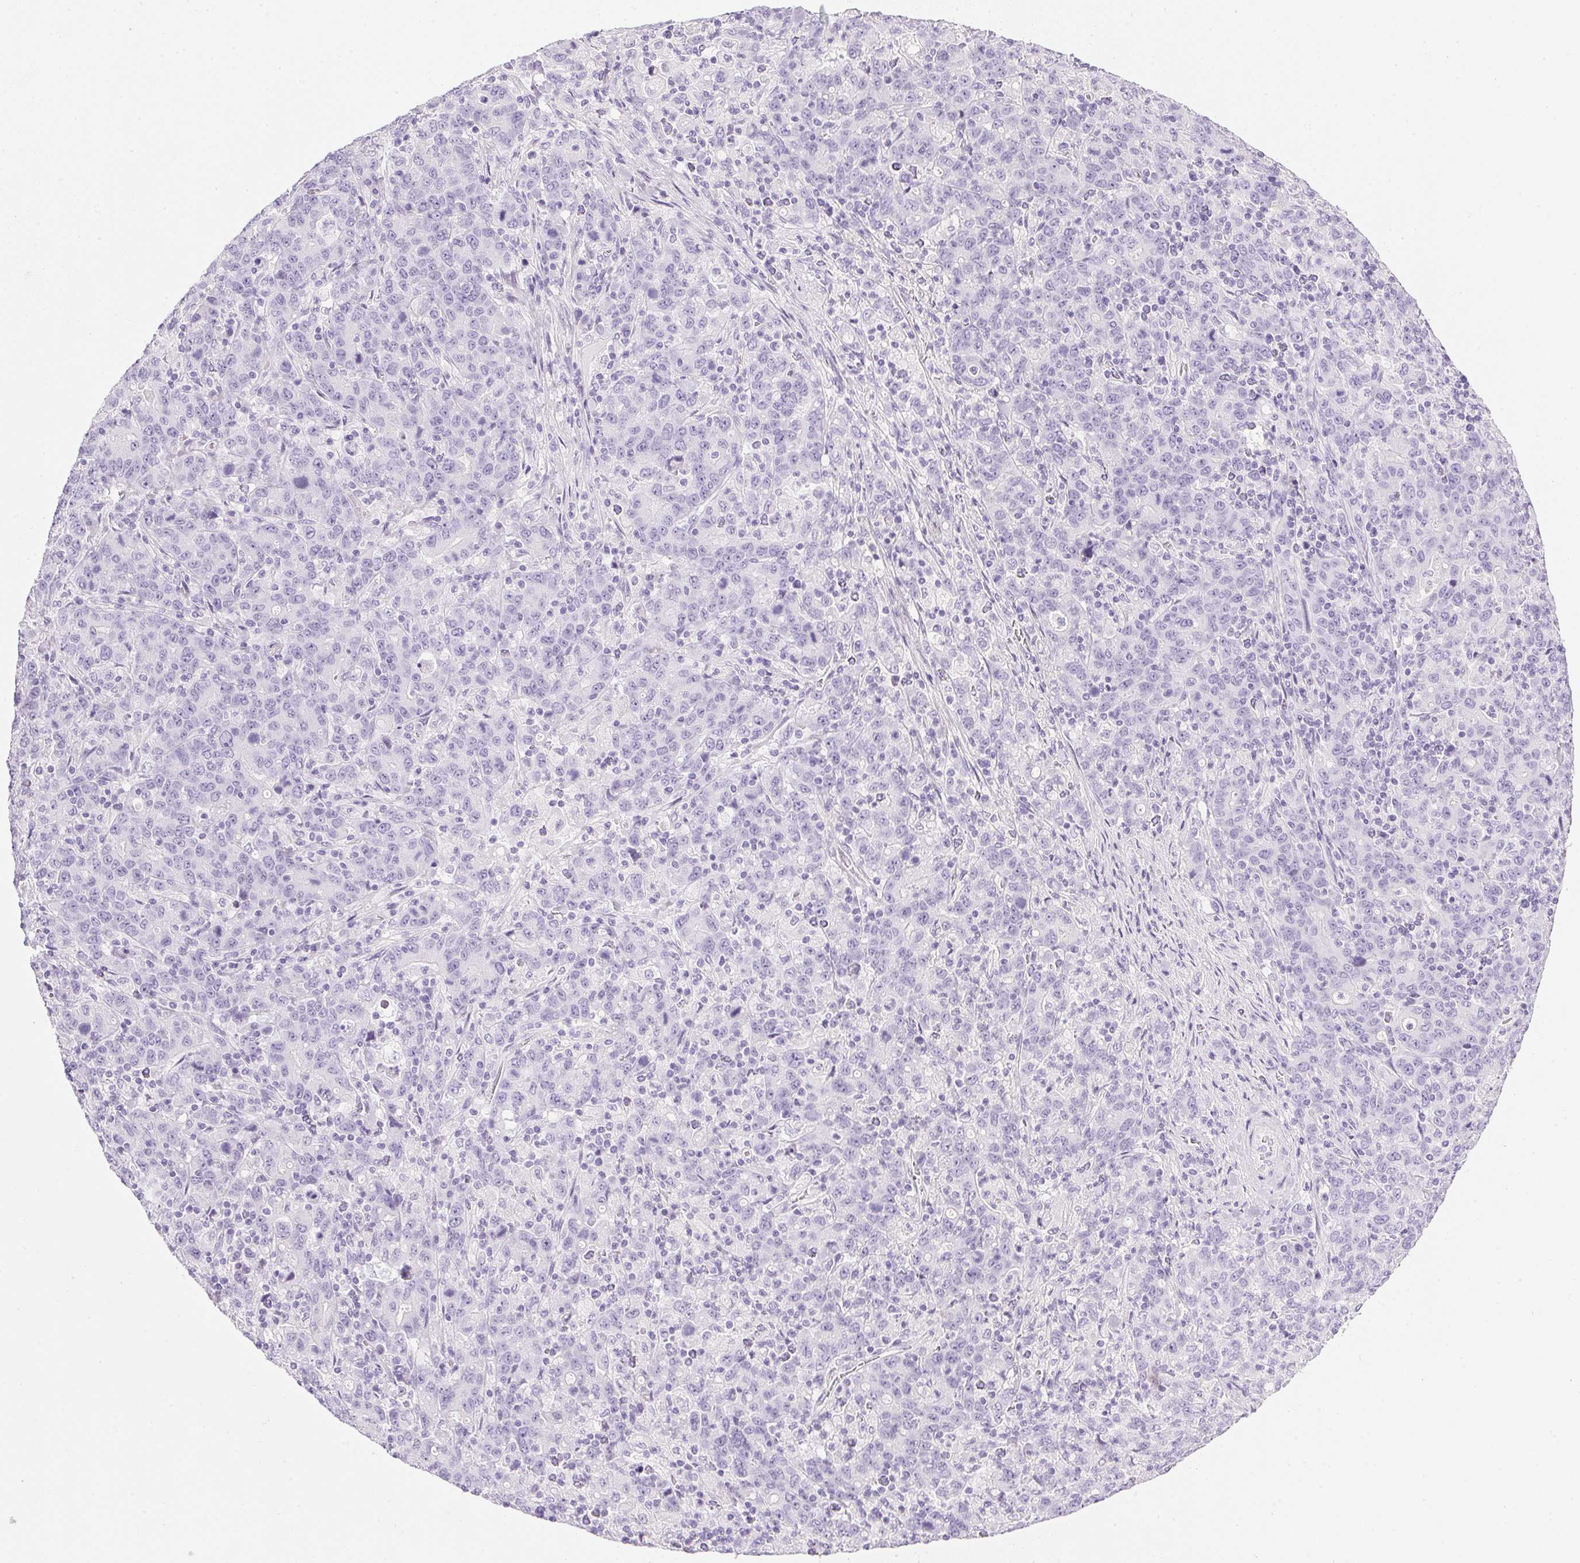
{"staining": {"intensity": "negative", "quantity": "none", "location": "none"}, "tissue": "stomach cancer", "cell_type": "Tumor cells", "image_type": "cancer", "snomed": [{"axis": "morphology", "description": "Adenocarcinoma, NOS"}, {"axis": "topography", "description": "Stomach, upper"}], "caption": "Tumor cells show no significant expression in stomach cancer (adenocarcinoma).", "gene": "CTRL", "patient": {"sex": "male", "age": 69}}